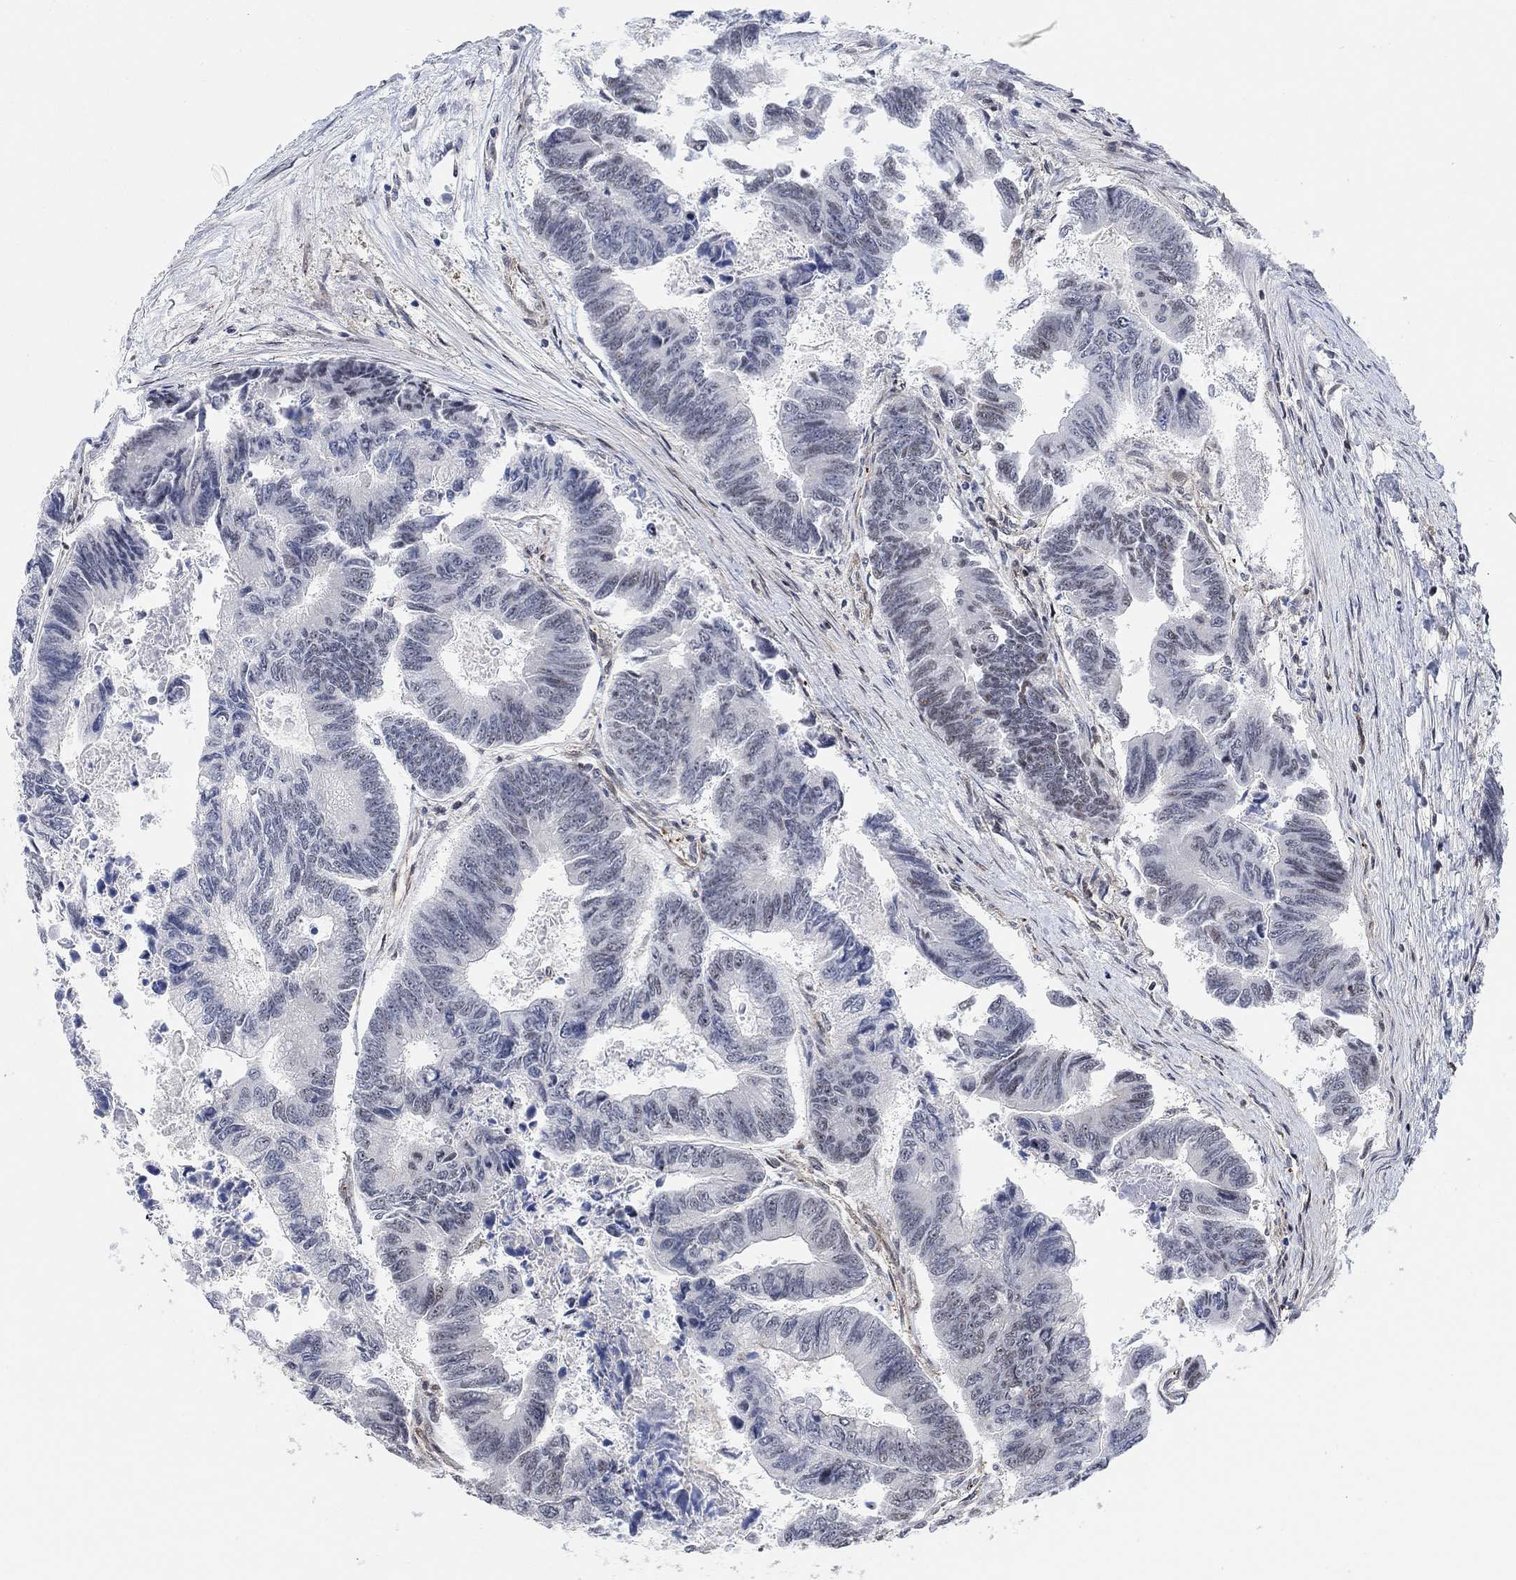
{"staining": {"intensity": "negative", "quantity": "none", "location": "none"}, "tissue": "colorectal cancer", "cell_type": "Tumor cells", "image_type": "cancer", "snomed": [{"axis": "morphology", "description": "Adenocarcinoma, NOS"}, {"axis": "topography", "description": "Colon"}], "caption": "This is an immunohistochemistry photomicrograph of human adenocarcinoma (colorectal). There is no staining in tumor cells.", "gene": "PWWP2B", "patient": {"sex": "female", "age": 65}}